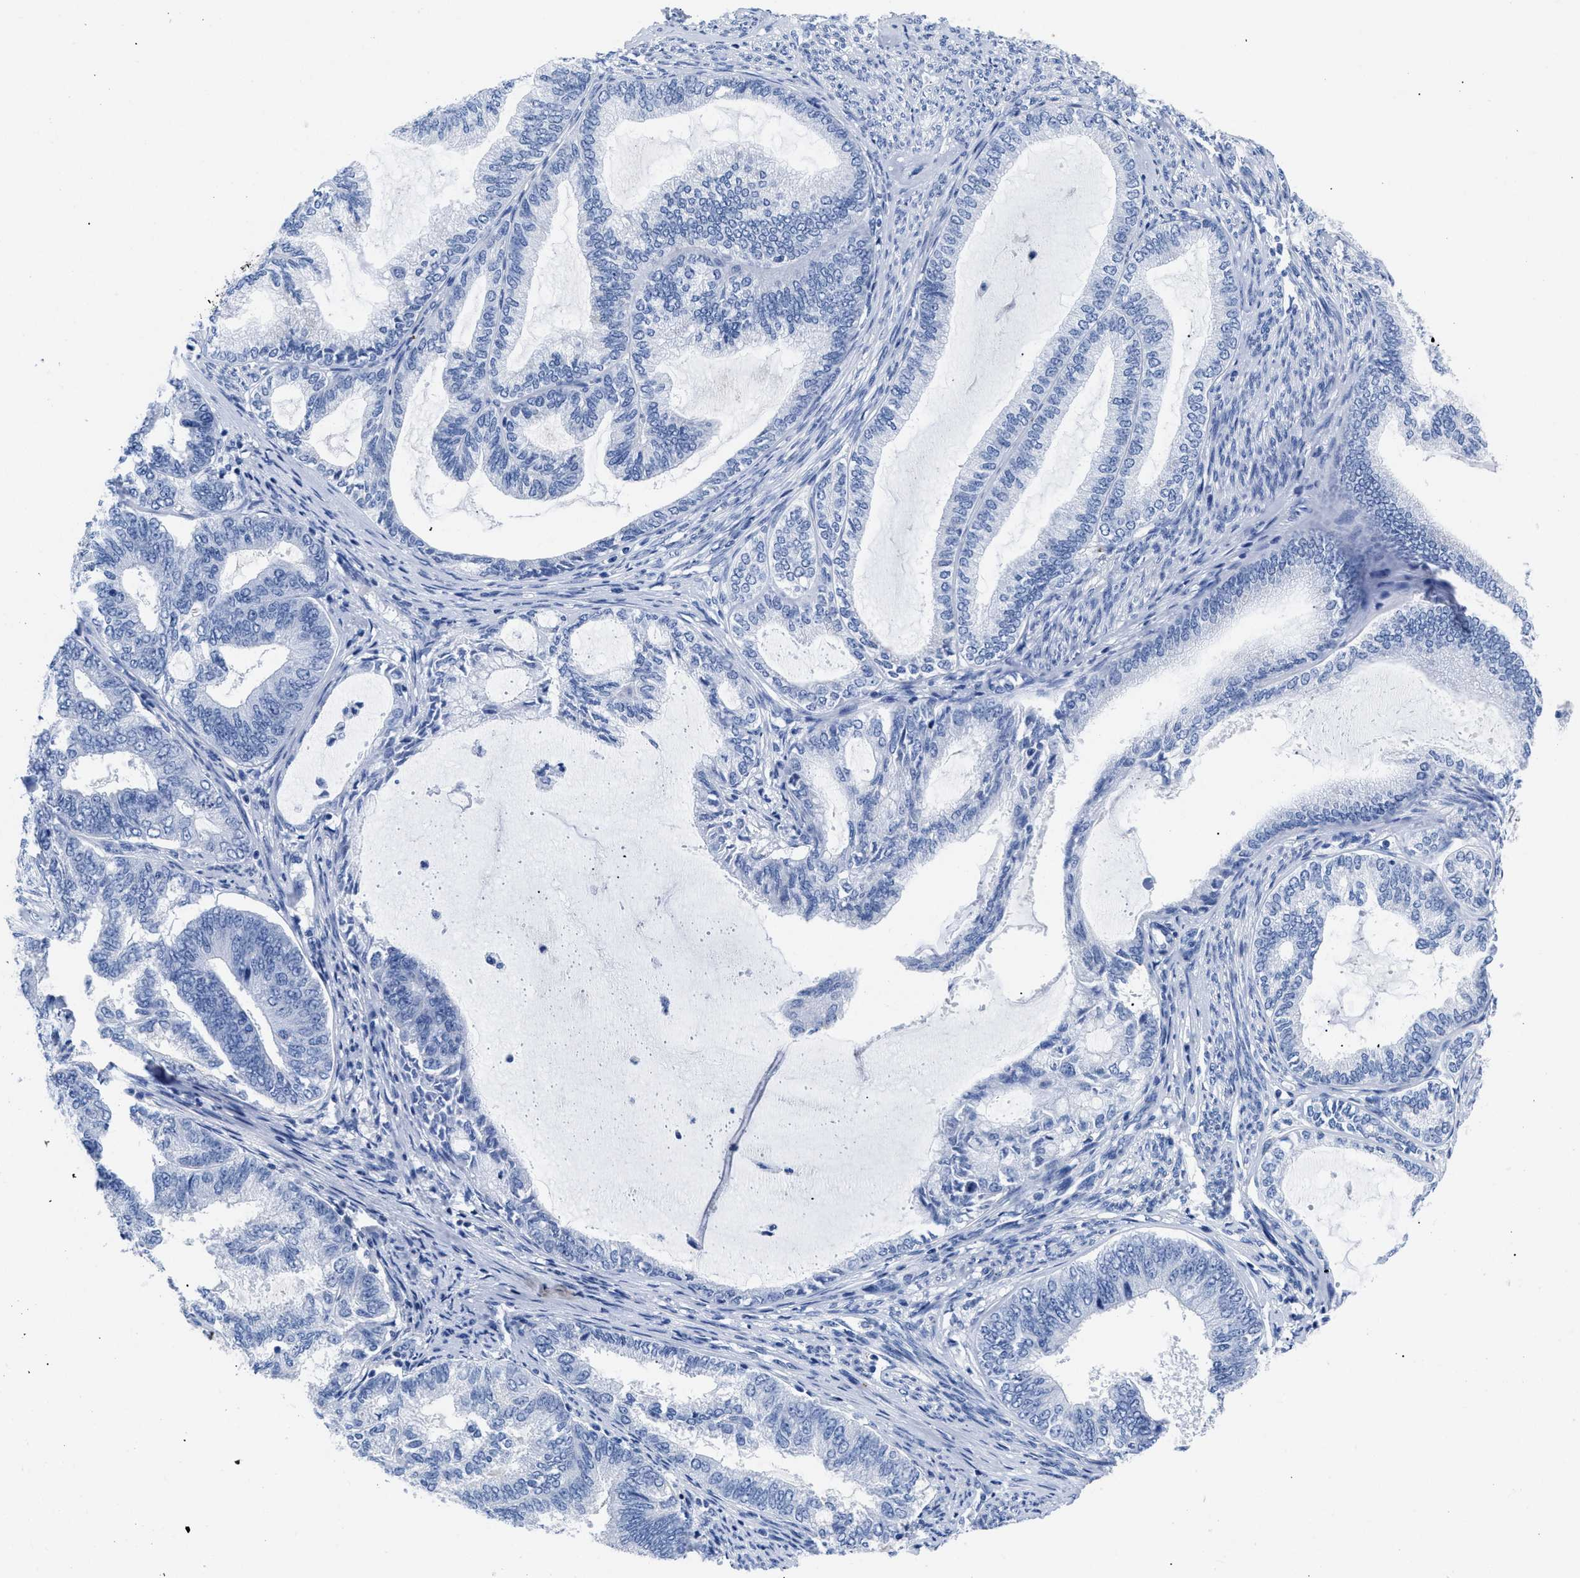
{"staining": {"intensity": "negative", "quantity": "none", "location": "none"}, "tissue": "endometrial cancer", "cell_type": "Tumor cells", "image_type": "cancer", "snomed": [{"axis": "morphology", "description": "Adenocarcinoma, NOS"}, {"axis": "topography", "description": "Endometrium"}], "caption": "High power microscopy image of an immunohistochemistry (IHC) photomicrograph of endometrial adenocarcinoma, revealing no significant staining in tumor cells.", "gene": "TREML1", "patient": {"sex": "female", "age": 86}}